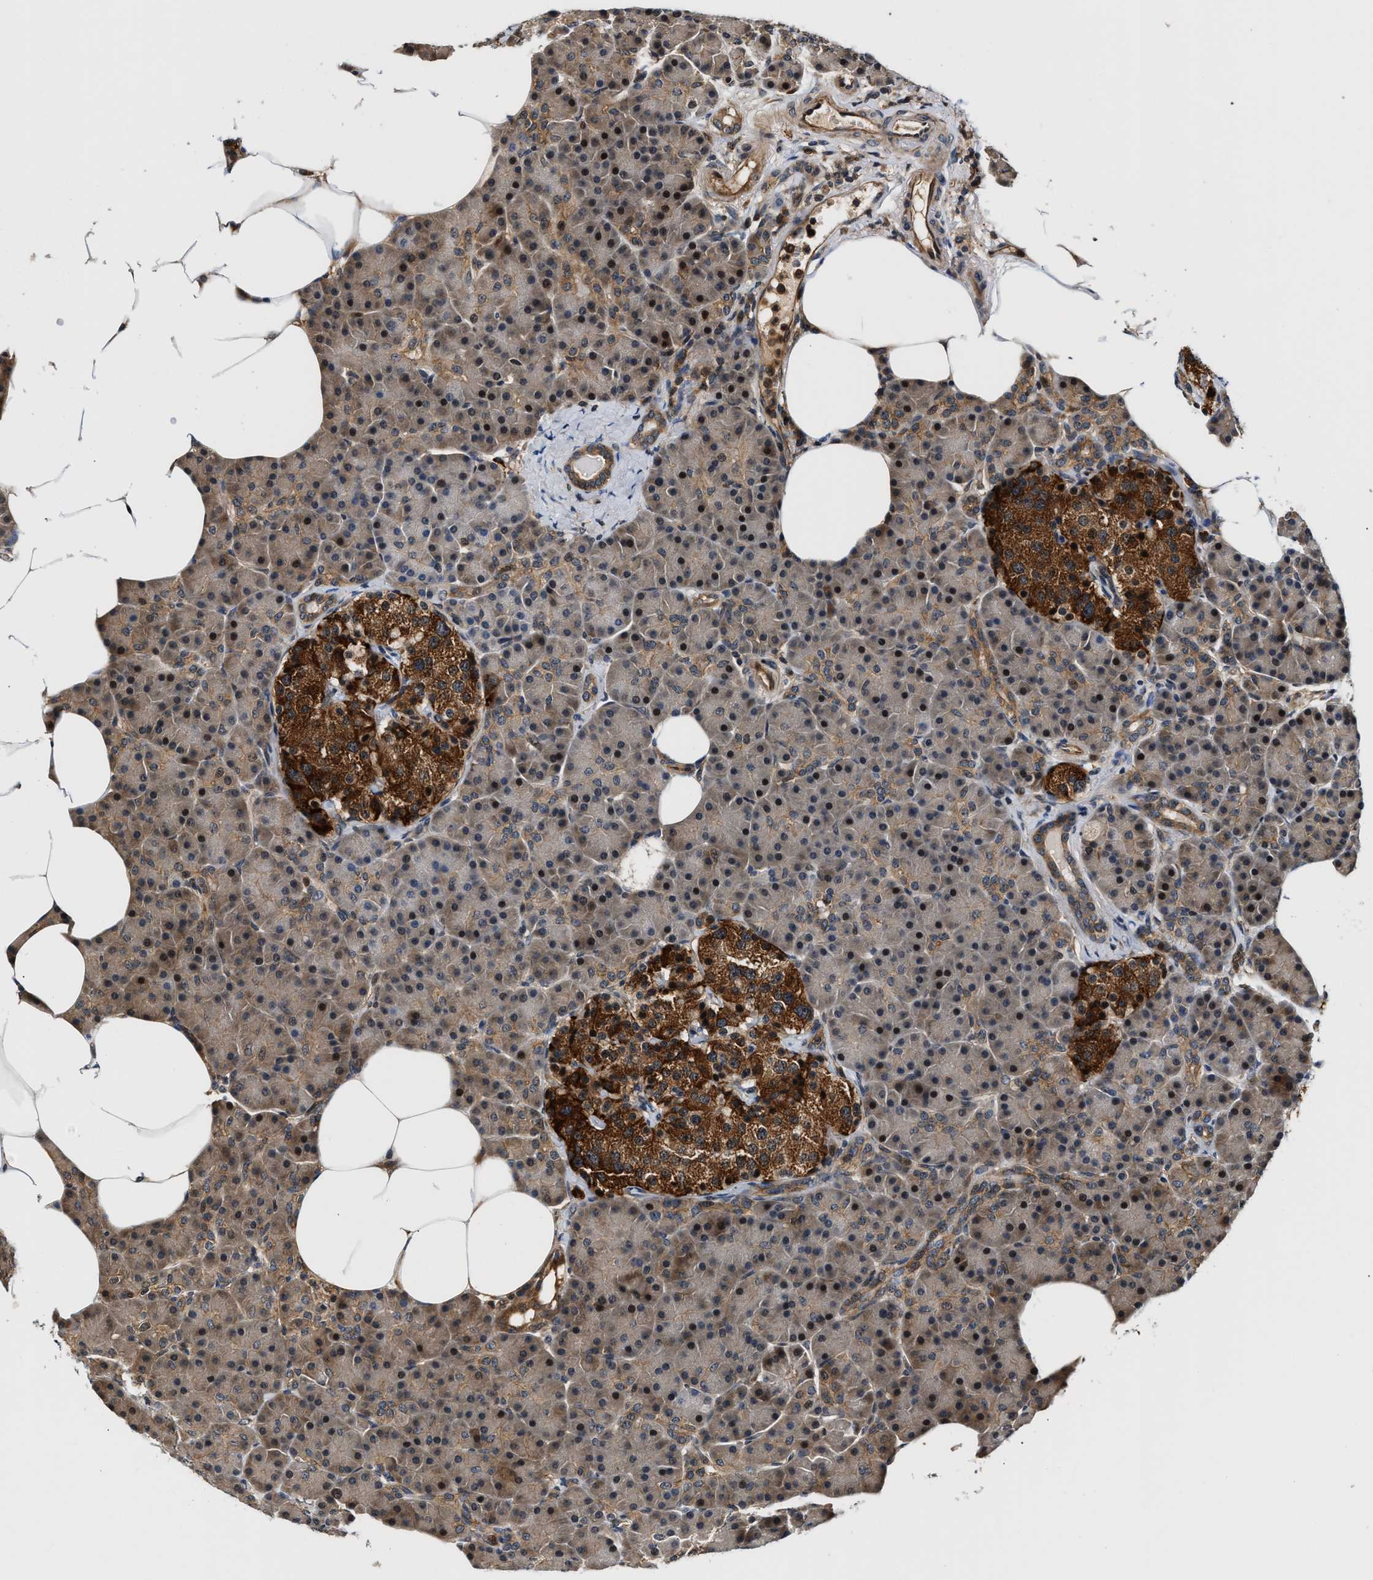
{"staining": {"intensity": "weak", "quantity": "<25%", "location": "cytoplasmic/membranous,nuclear"}, "tissue": "pancreas", "cell_type": "Exocrine glandular cells", "image_type": "normal", "snomed": [{"axis": "morphology", "description": "Normal tissue, NOS"}, {"axis": "topography", "description": "Pancreas"}], "caption": "A photomicrograph of human pancreas is negative for staining in exocrine glandular cells.", "gene": "TUT7", "patient": {"sex": "female", "age": 70}}